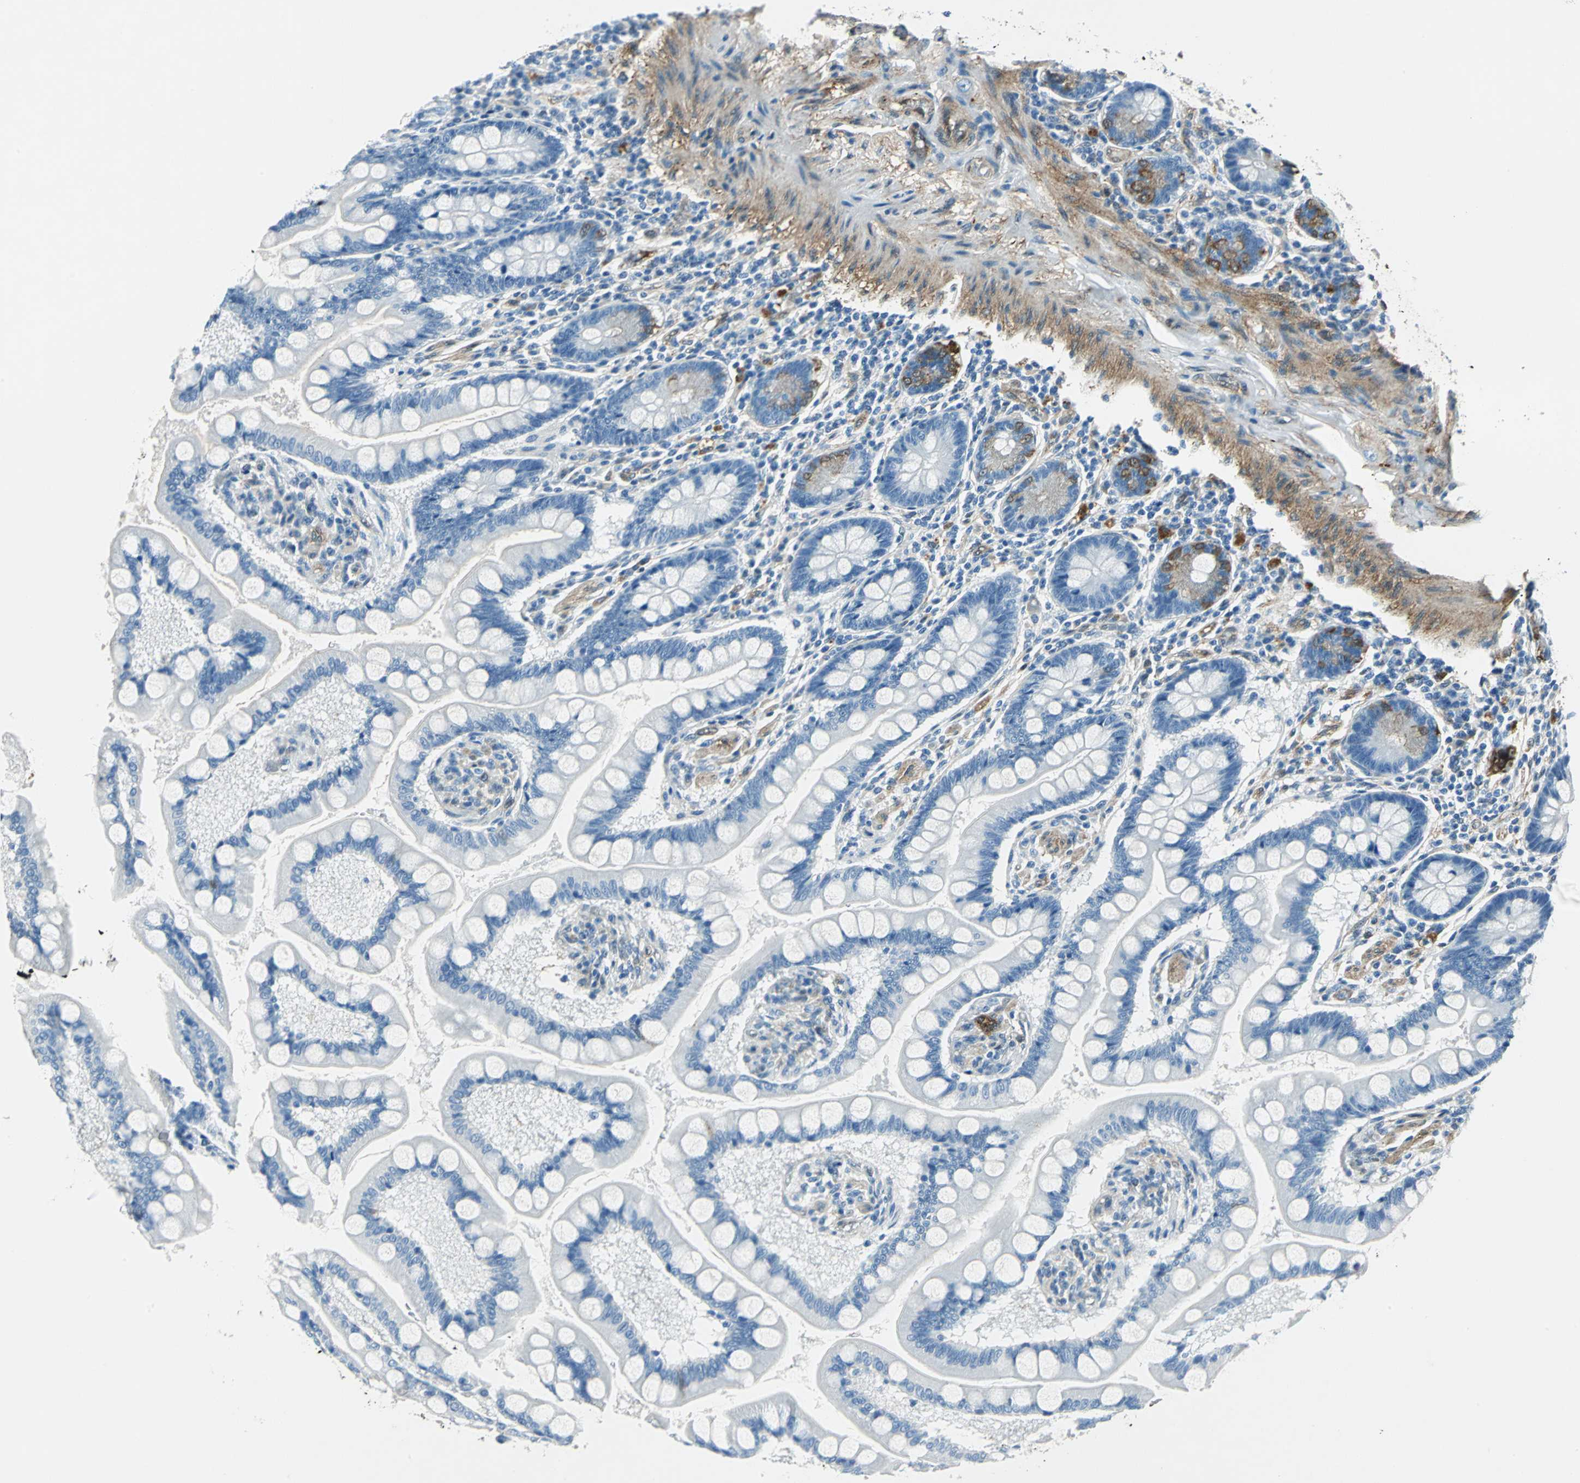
{"staining": {"intensity": "strong", "quantity": "<25%", "location": "cytoplasmic/membranous"}, "tissue": "small intestine", "cell_type": "Glandular cells", "image_type": "normal", "snomed": [{"axis": "morphology", "description": "Normal tissue, NOS"}, {"axis": "topography", "description": "Small intestine"}], "caption": "The histopathology image demonstrates a brown stain indicating the presence of a protein in the cytoplasmic/membranous of glandular cells in small intestine. (Brightfield microscopy of DAB IHC at high magnification).", "gene": "HSPB1", "patient": {"sex": "male", "age": 41}}